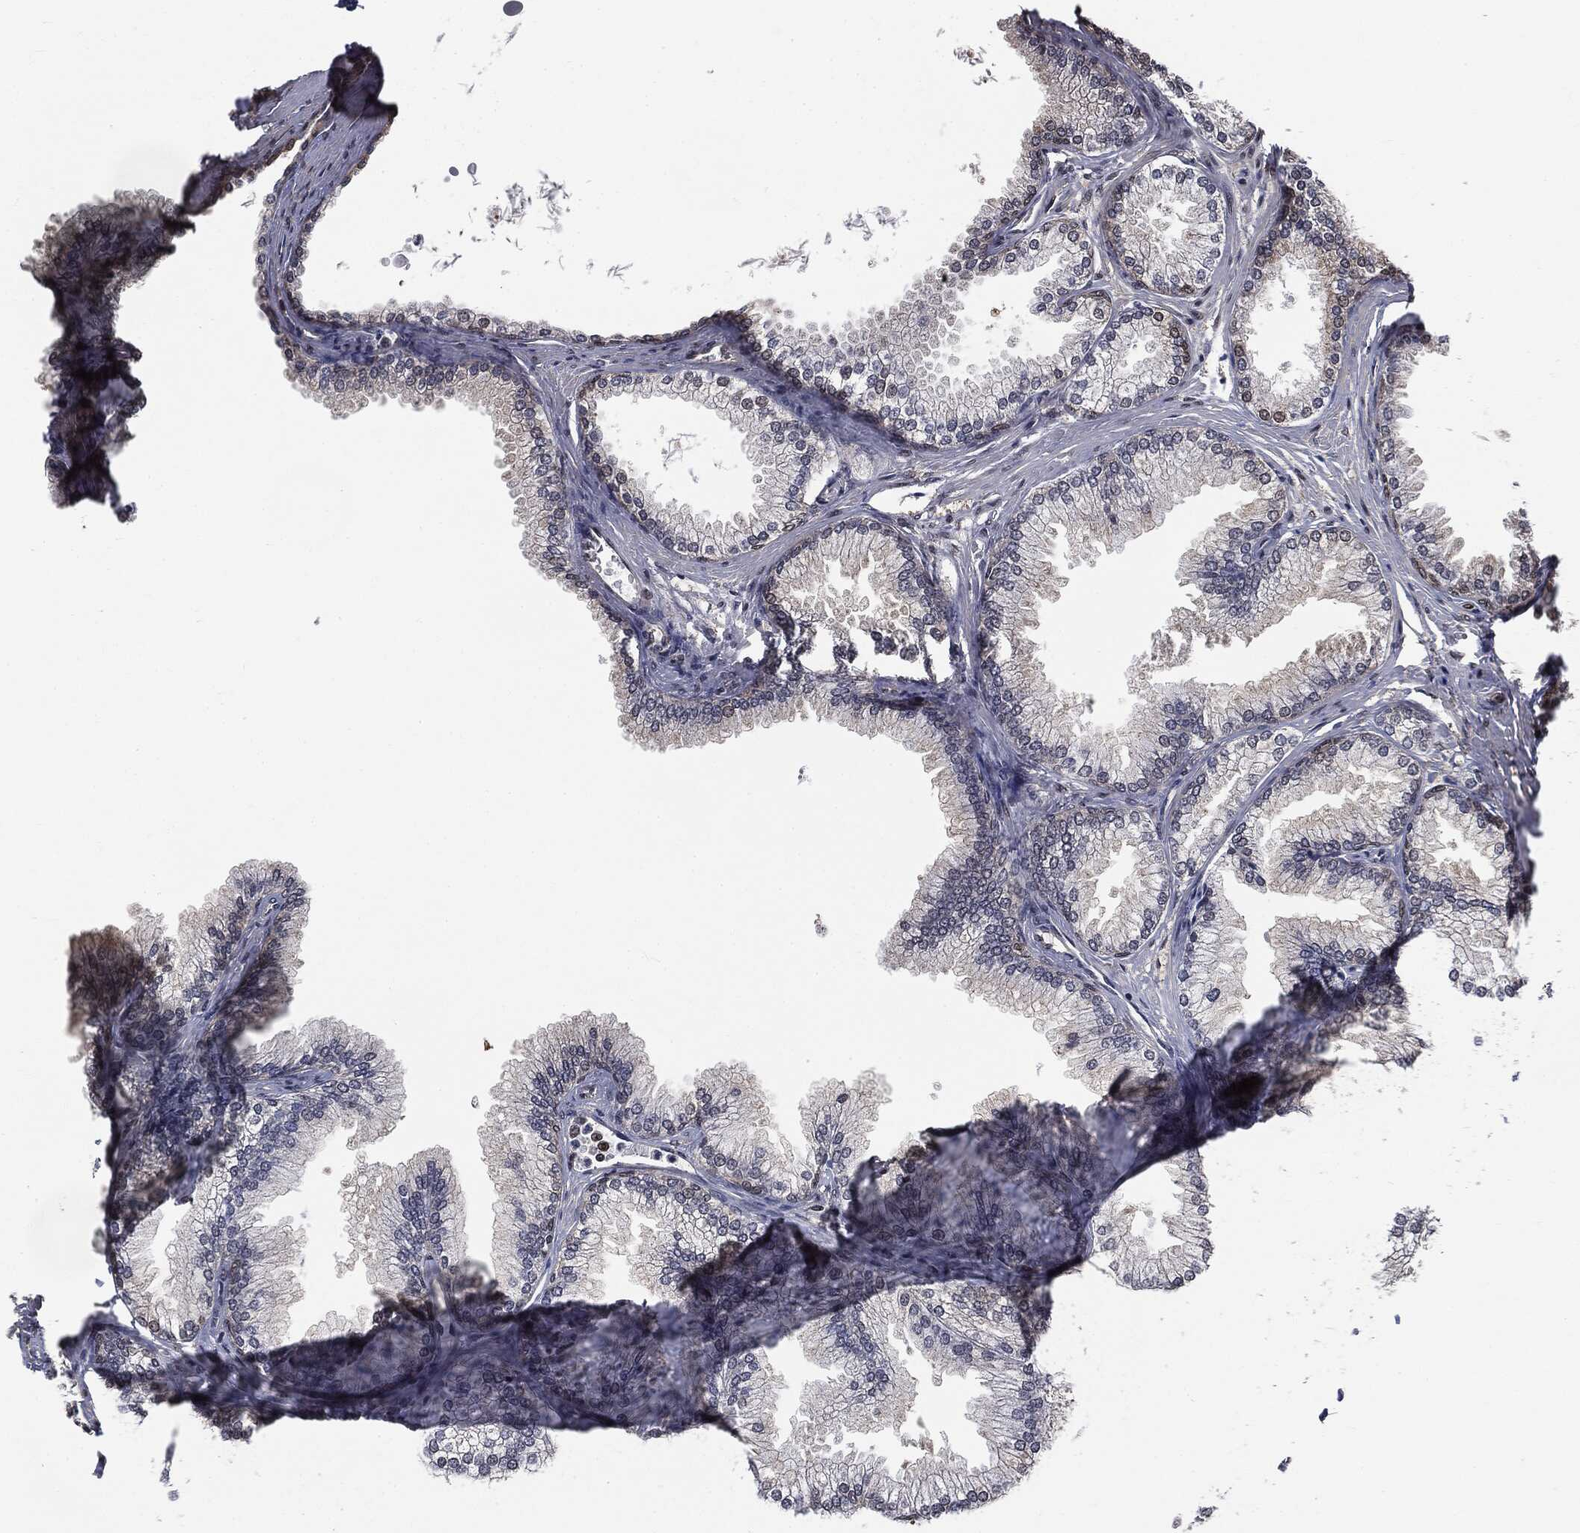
{"staining": {"intensity": "moderate", "quantity": ">75%", "location": "nuclear"}, "tissue": "prostate", "cell_type": "Glandular cells", "image_type": "normal", "snomed": [{"axis": "morphology", "description": "Normal tissue, NOS"}, {"axis": "topography", "description": "Prostate"}], "caption": "Protein staining of normal prostate demonstrates moderate nuclear positivity in approximately >75% of glandular cells. (DAB (3,3'-diaminobenzidine) IHC with brightfield microscopy, high magnification).", "gene": "SHLD2", "patient": {"sex": "male", "age": 72}}